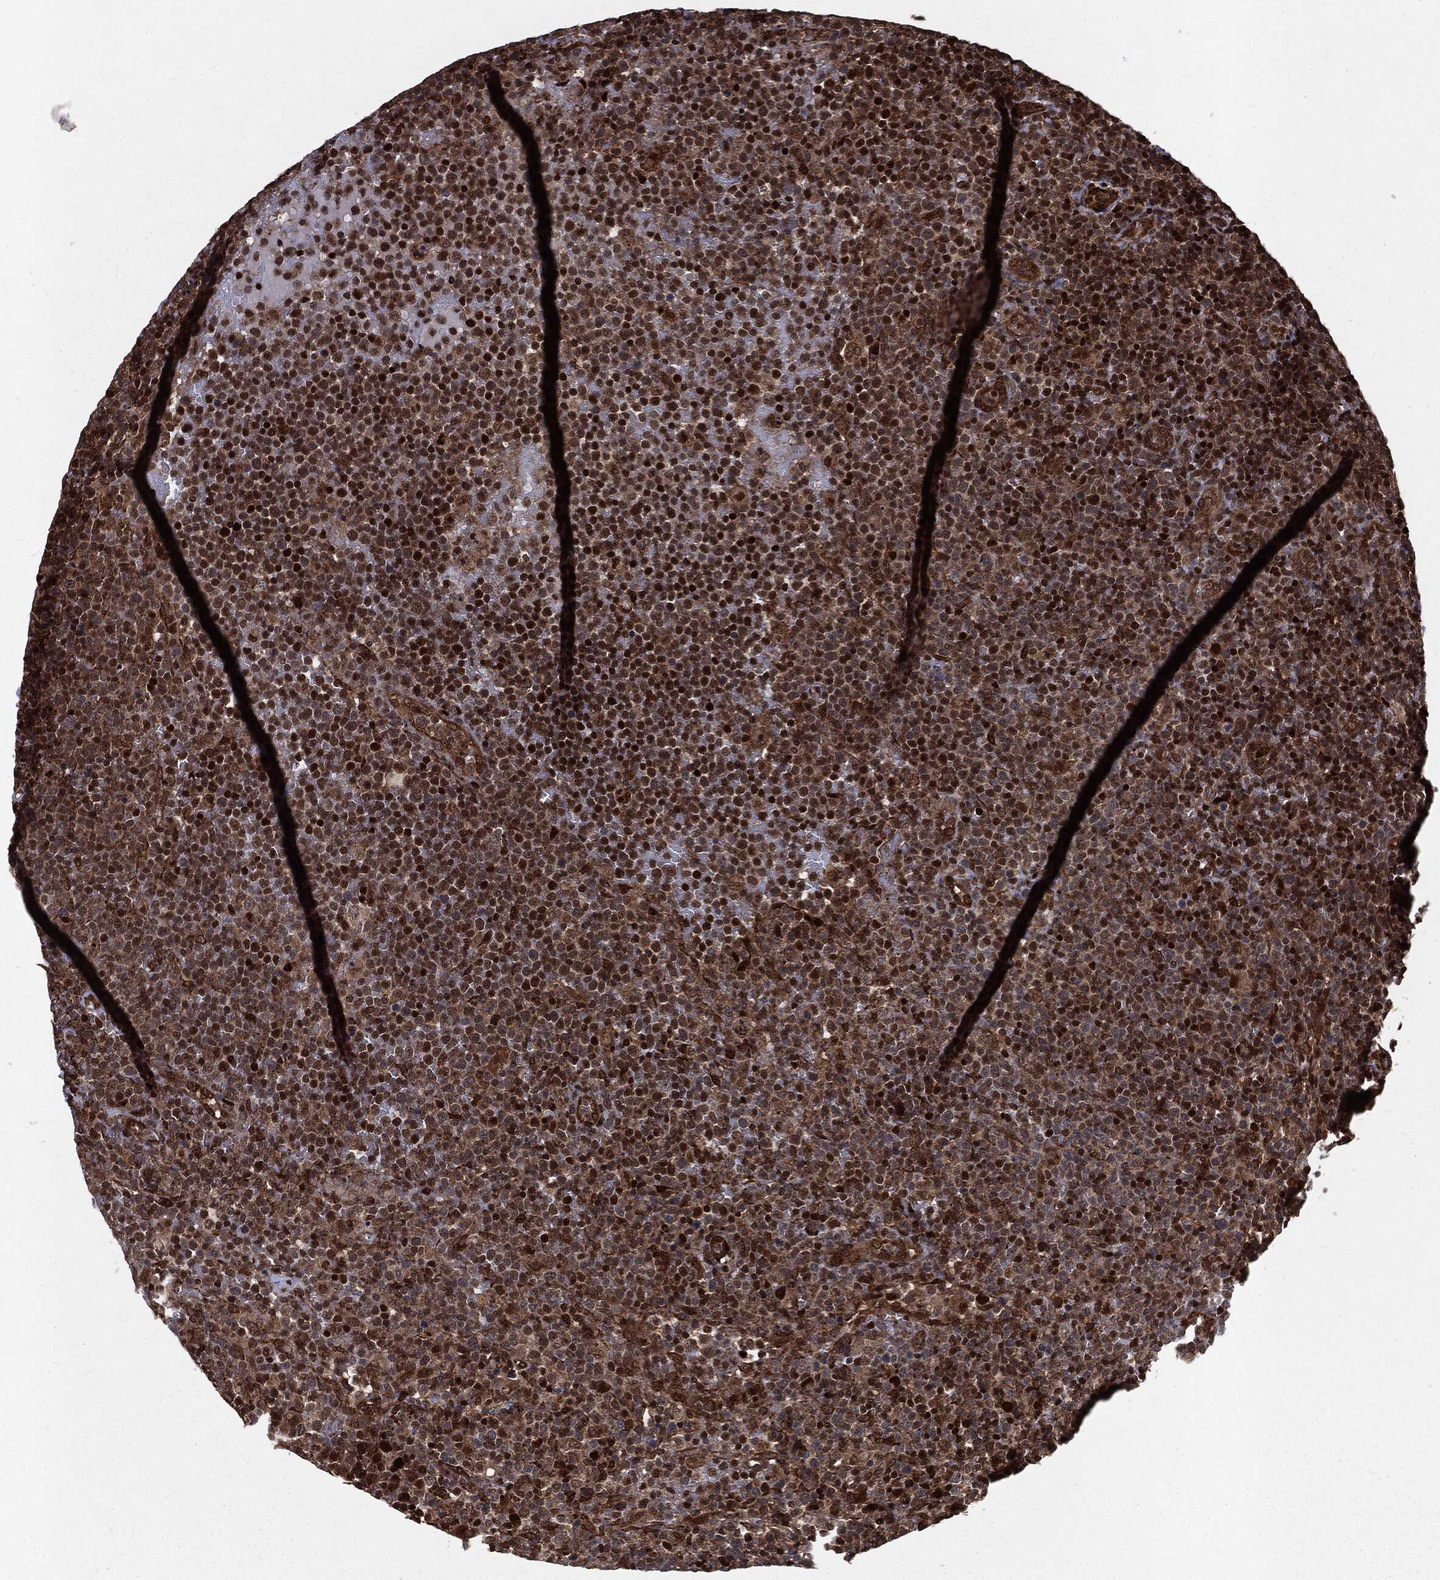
{"staining": {"intensity": "strong", "quantity": "25%-75%", "location": "cytoplasmic/membranous,nuclear"}, "tissue": "lymphoma", "cell_type": "Tumor cells", "image_type": "cancer", "snomed": [{"axis": "morphology", "description": "Malignant lymphoma, non-Hodgkin's type, High grade"}, {"axis": "topography", "description": "Lymph node"}], "caption": "A micrograph of human malignant lymphoma, non-Hodgkin's type (high-grade) stained for a protein displays strong cytoplasmic/membranous and nuclear brown staining in tumor cells. (DAB IHC, brown staining for protein, blue staining for nuclei).", "gene": "RANBP9", "patient": {"sex": "male", "age": 61}}